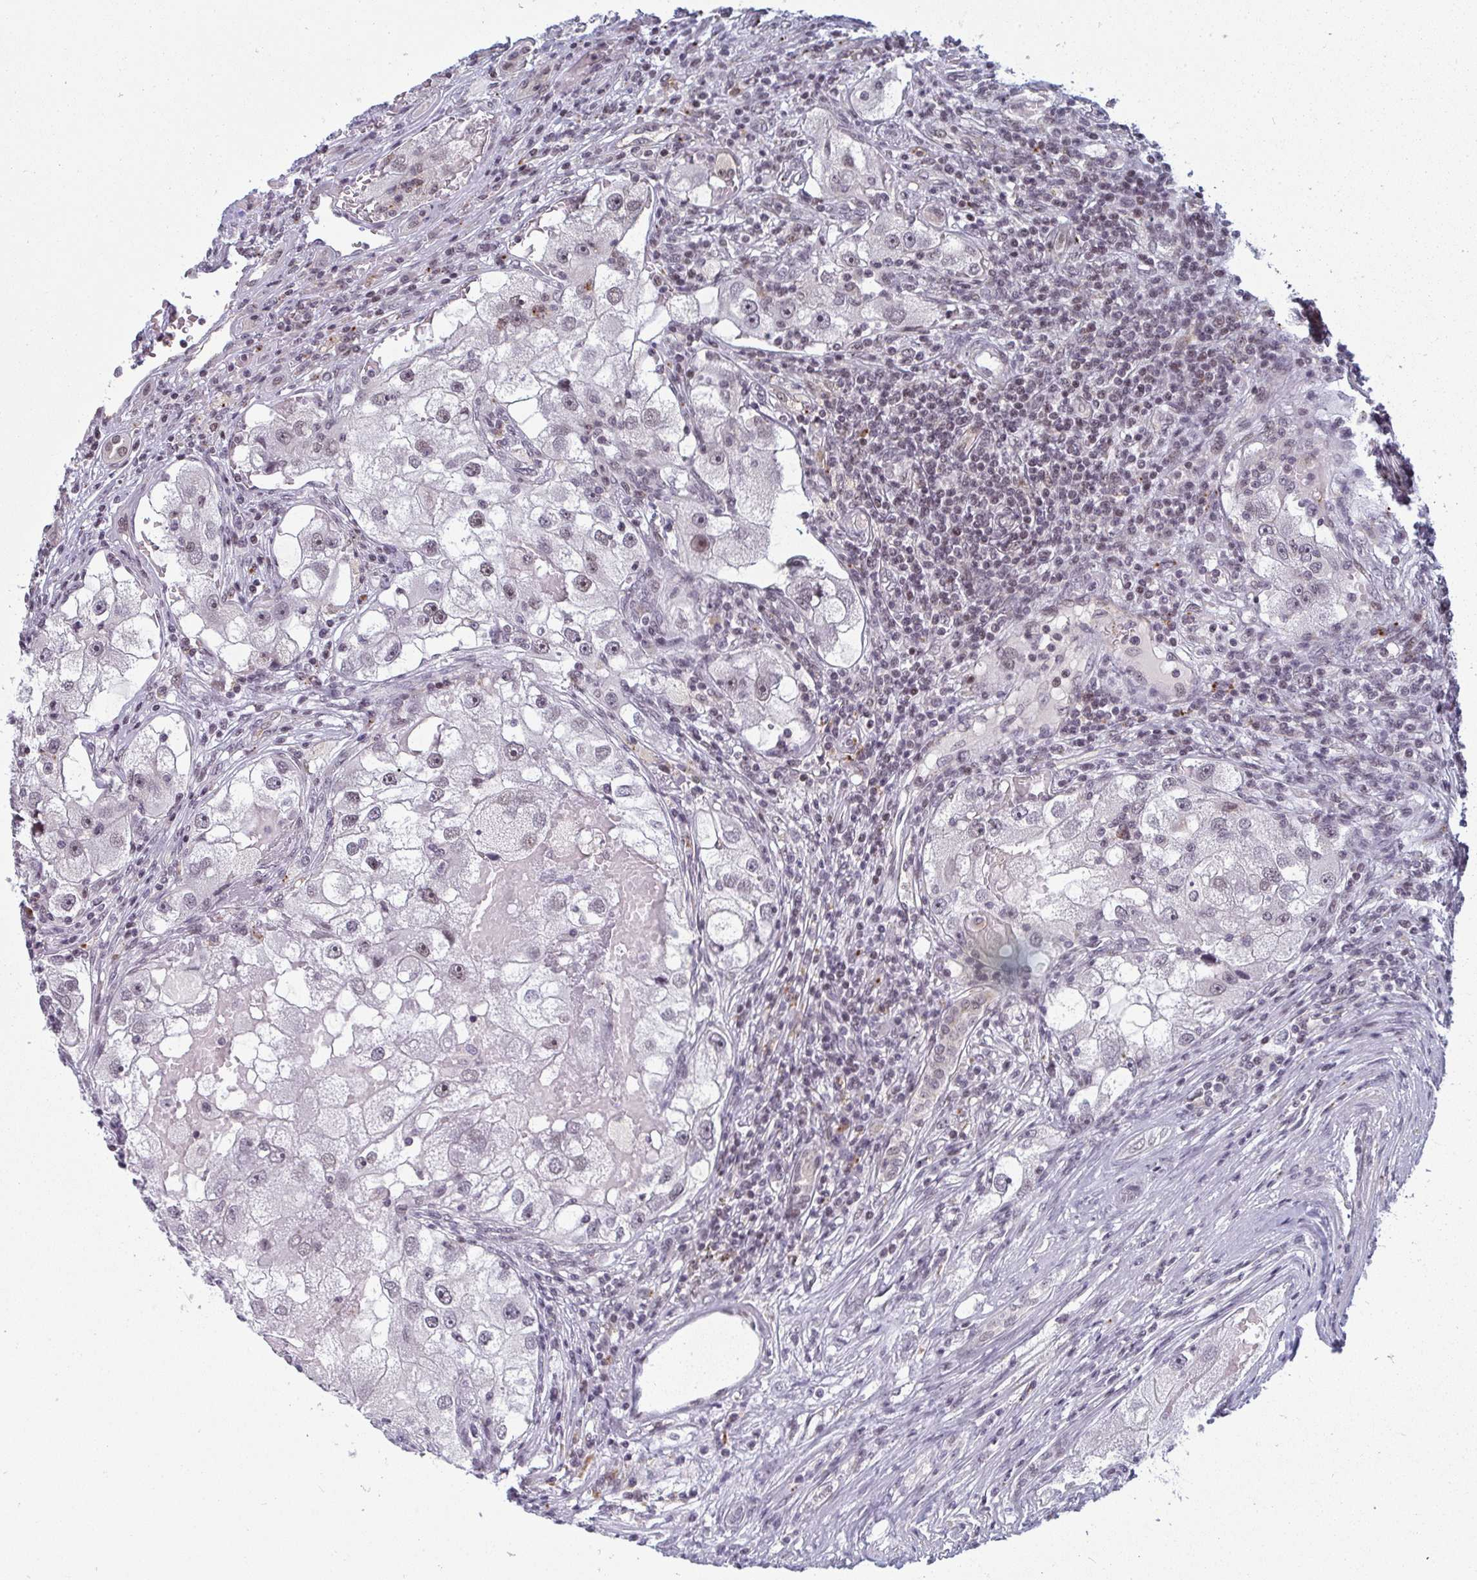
{"staining": {"intensity": "weak", "quantity": "<25%", "location": "nuclear"}, "tissue": "renal cancer", "cell_type": "Tumor cells", "image_type": "cancer", "snomed": [{"axis": "morphology", "description": "Adenocarcinoma, NOS"}, {"axis": "topography", "description": "Kidney"}], "caption": "Human renal adenocarcinoma stained for a protein using immunohistochemistry exhibits no staining in tumor cells.", "gene": "ATF1", "patient": {"sex": "male", "age": 63}}